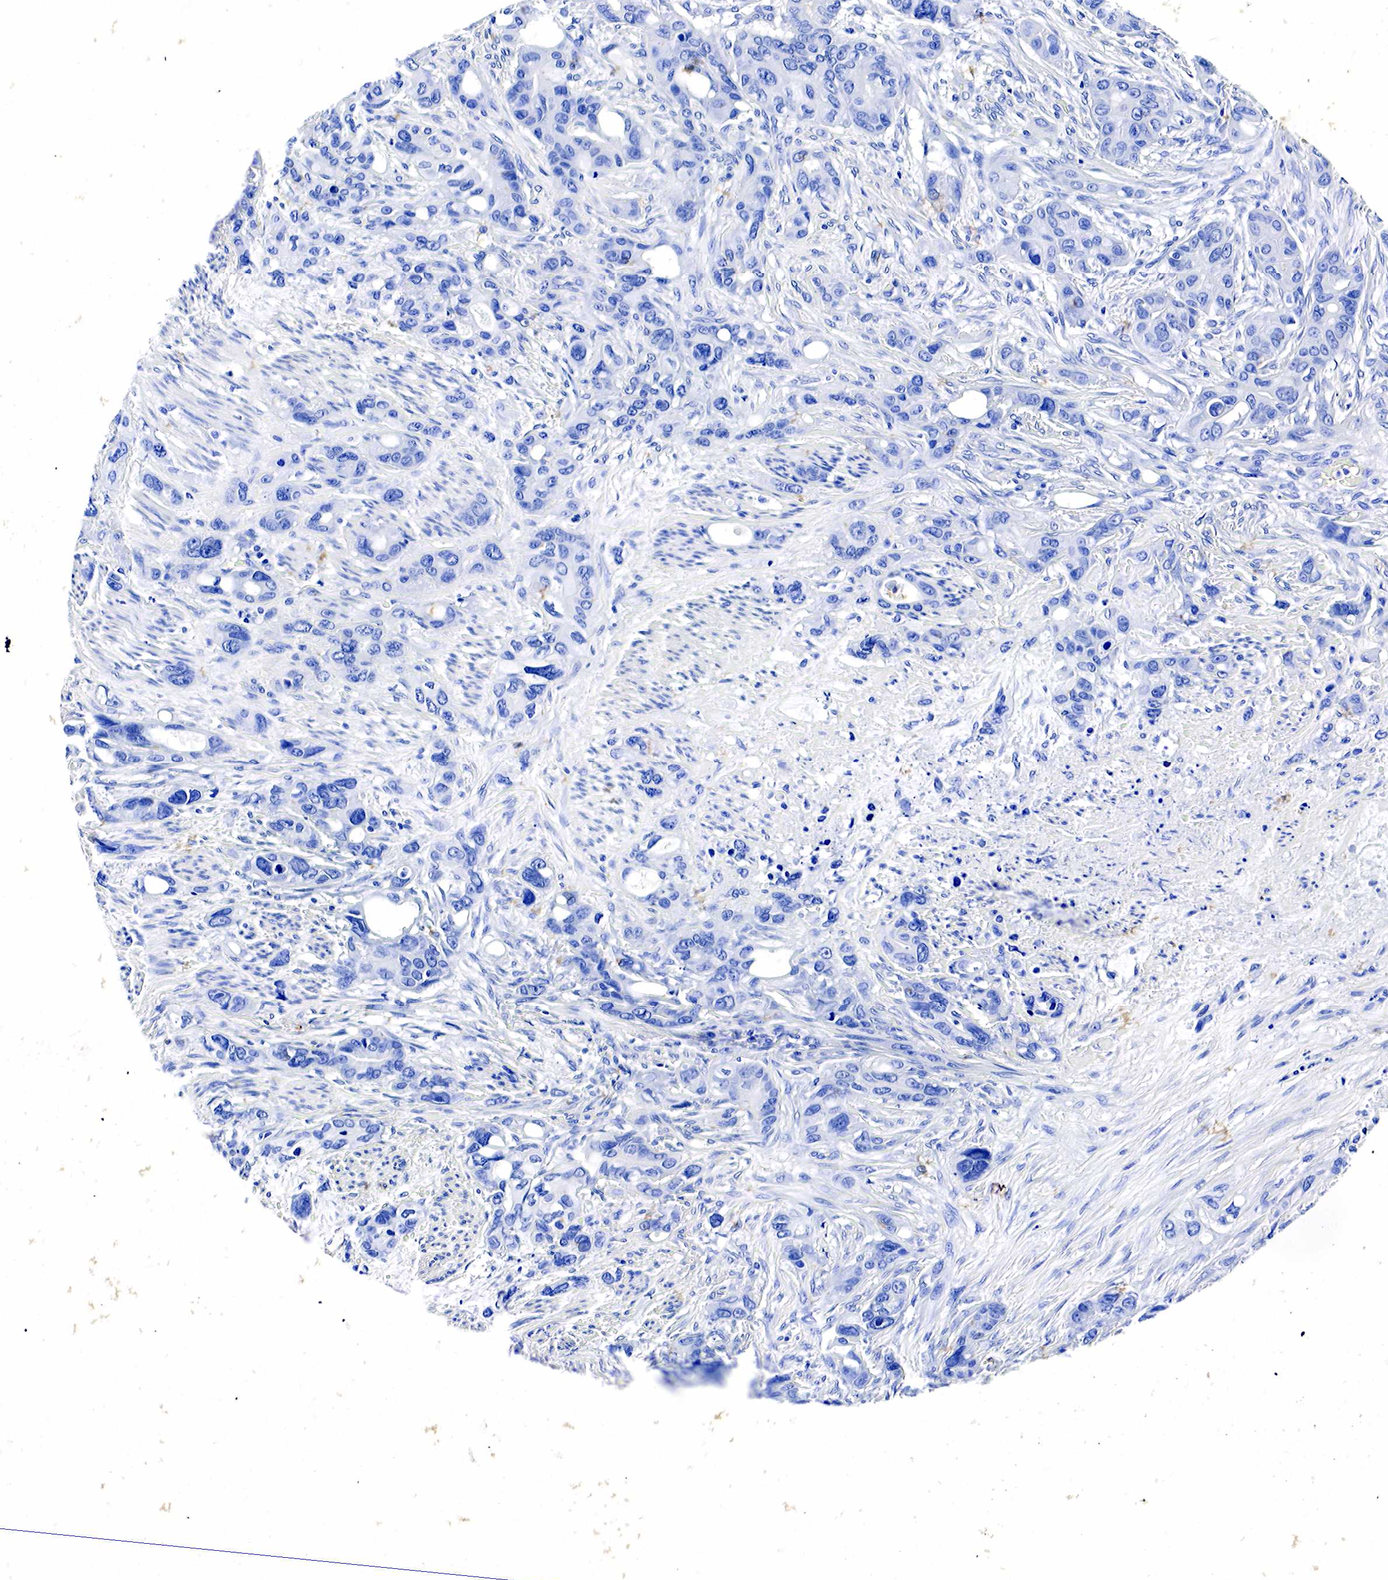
{"staining": {"intensity": "negative", "quantity": "none", "location": "none"}, "tissue": "stomach cancer", "cell_type": "Tumor cells", "image_type": "cancer", "snomed": [{"axis": "morphology", "description": "Adenocarcinoma, NOS"}, {"axis": "topography", "description": "Stomach, upper"}], "caption": "IHC image of stomach cancer (adenocarcinoma) stained for a protein (brown), which demonstrates no expression in tumor cells.", "gene": "GCG", "patient": {"sex": "male", "age": 47}}